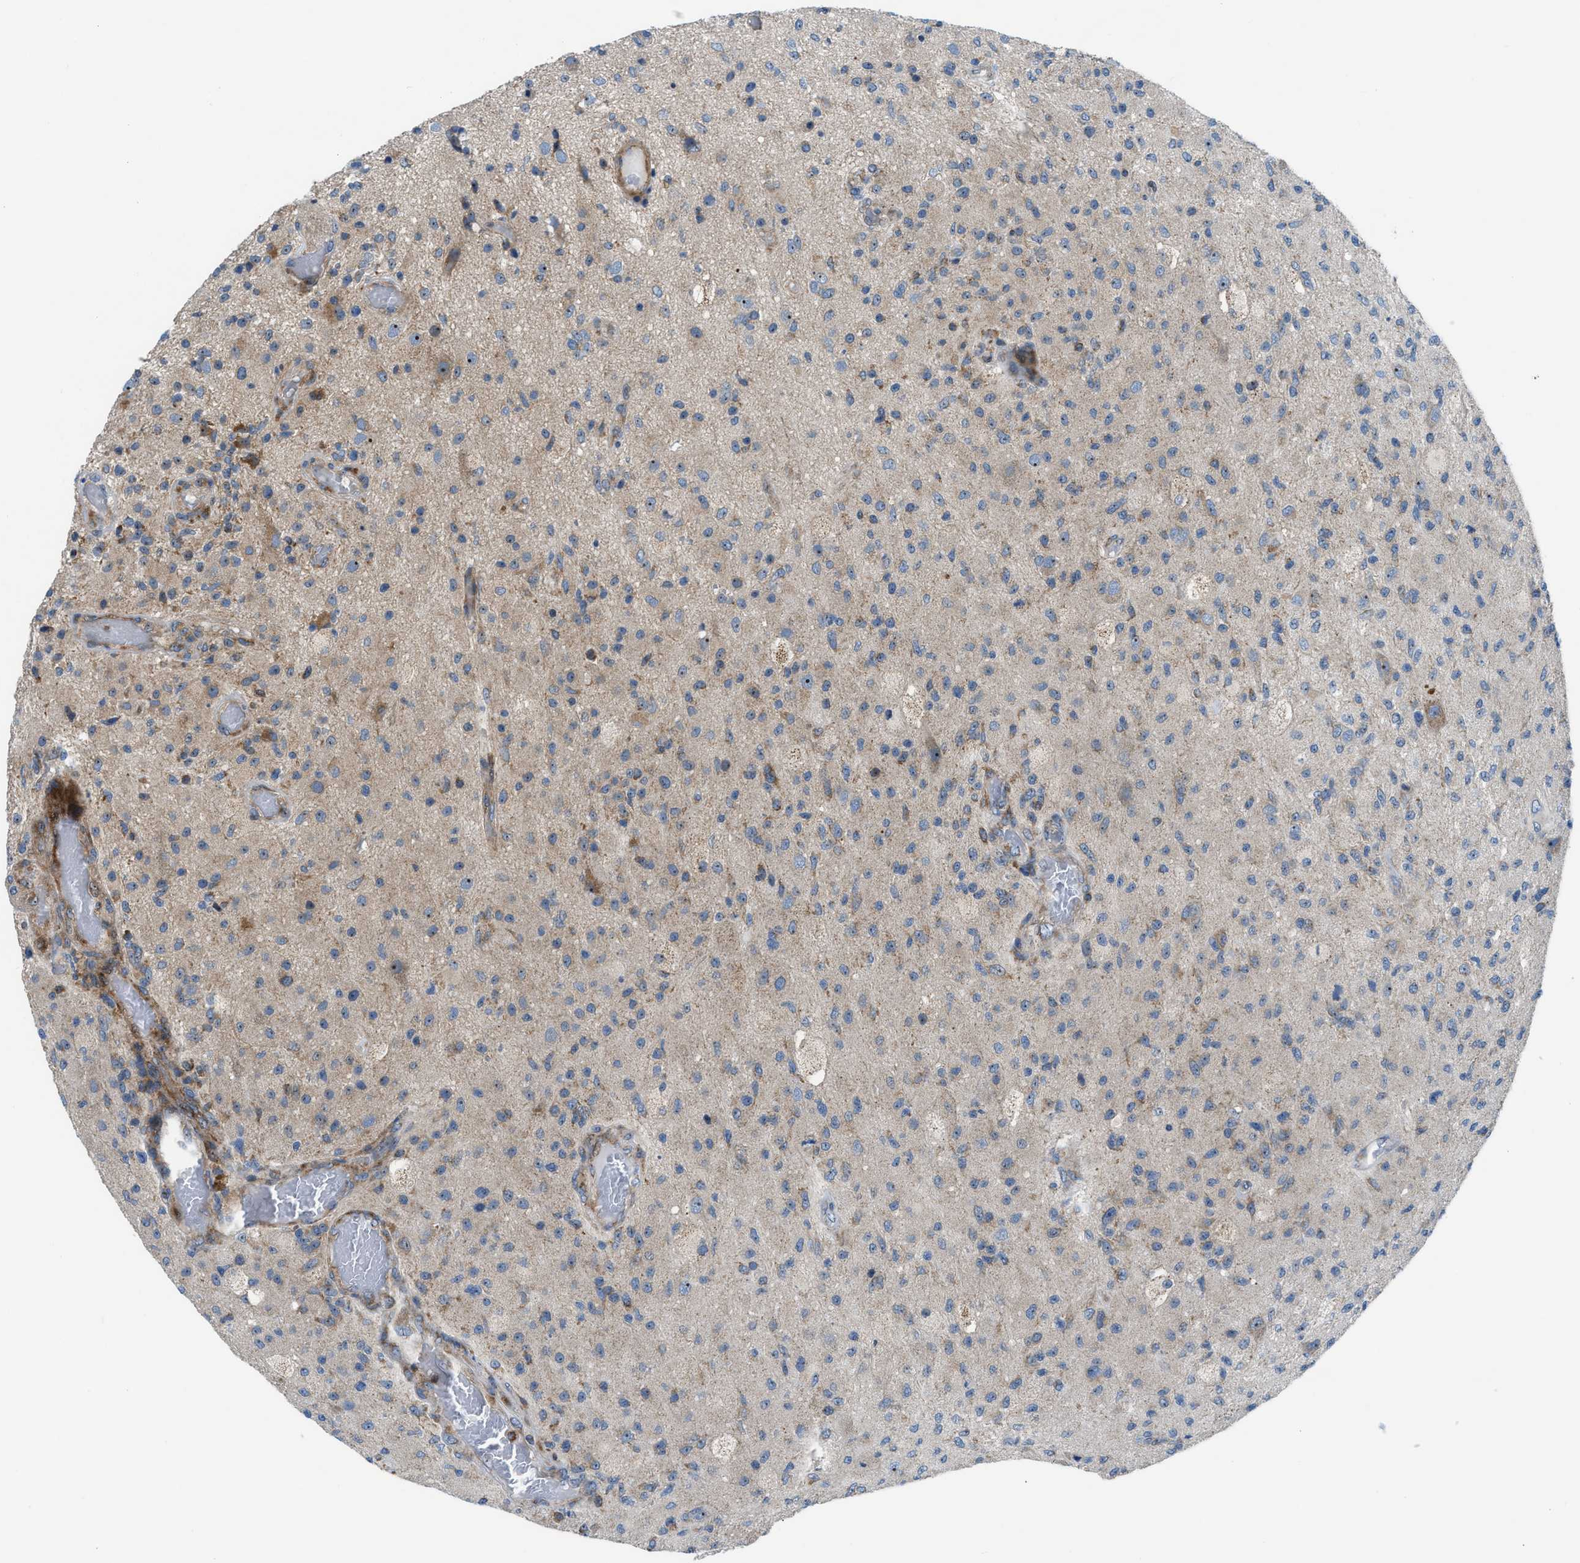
{"staining": {"intensity": "moderate", "quantity": "<25%", "location": "nuclear"}, "tissue": "glioma", "cell_type": "Tumor cells", "image_type": "cancer", "snomed": [{"axis": "morphology", "description": "Normal tissue, NOS"}, {"axis": "morphology", "description": "Glioma, malignant, High grade"}, {"axis": "topography", "description": "Cerebral cortex"}], "caption": "Immunohistochemistry histopathology image of glioma stained for a protein (brown), which shows low levels of moderate nuclear expression in approximately <25% of tumor cells.", "gene": "TPH1", "patient": {"sex": "male", "age": 77}}